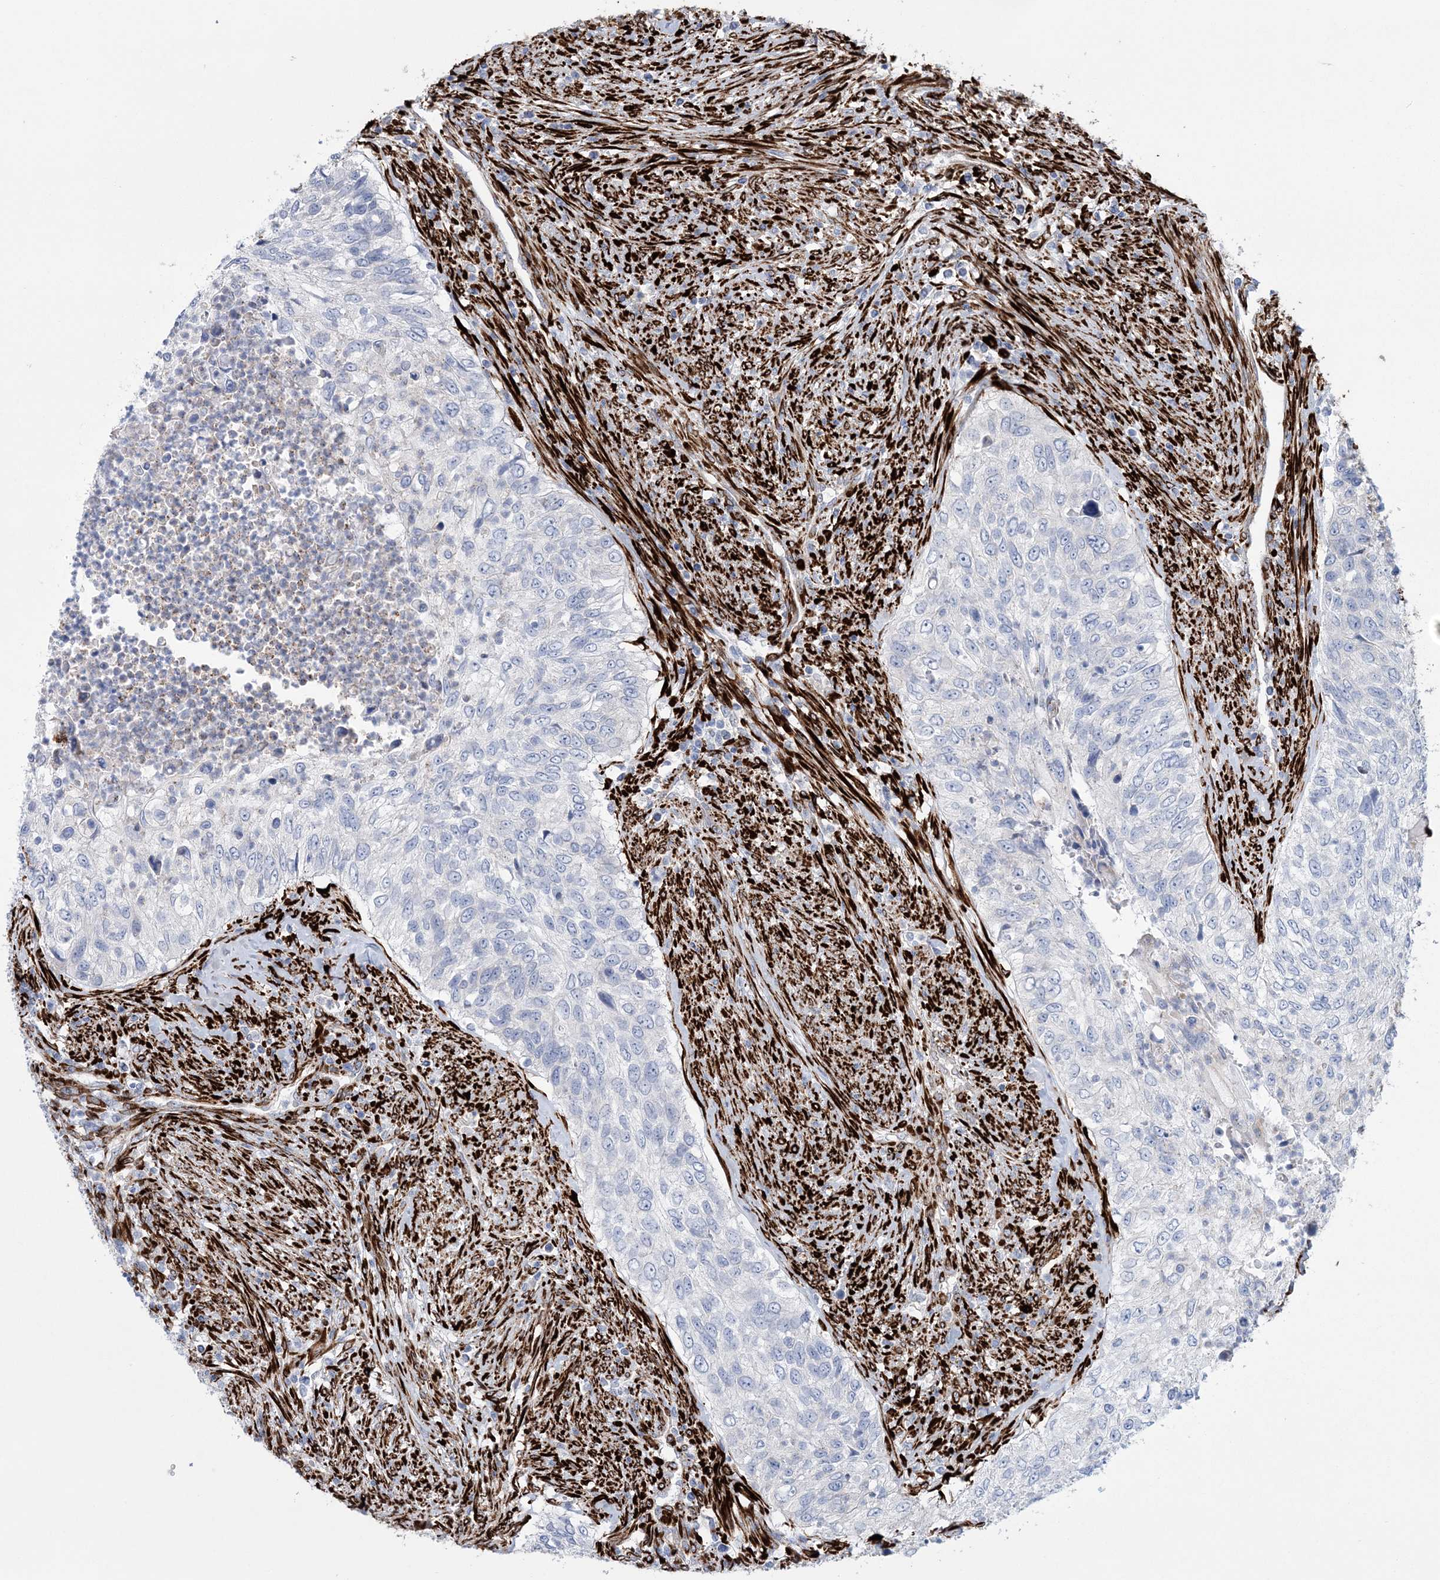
{"staining": {"intensity": "negative", "quantity": "none", "location": "none"}, "tissue": "urothelial cancer", "cell_type": "Tumor cells", "image_type": "cancer", "snomed": [{"axis": "morphology", "description": "Urothelial carcinoma, High grade"}, {"axis": "topography", "description": "Urinary bladder"}], "caption": "Immunohistochemical staining of human high-grade urothelial carcinoma displays no significant positivity in tumor cells.", "gene": "RAB11FIP5", "patient": {"sex": "female", "age": 60}}